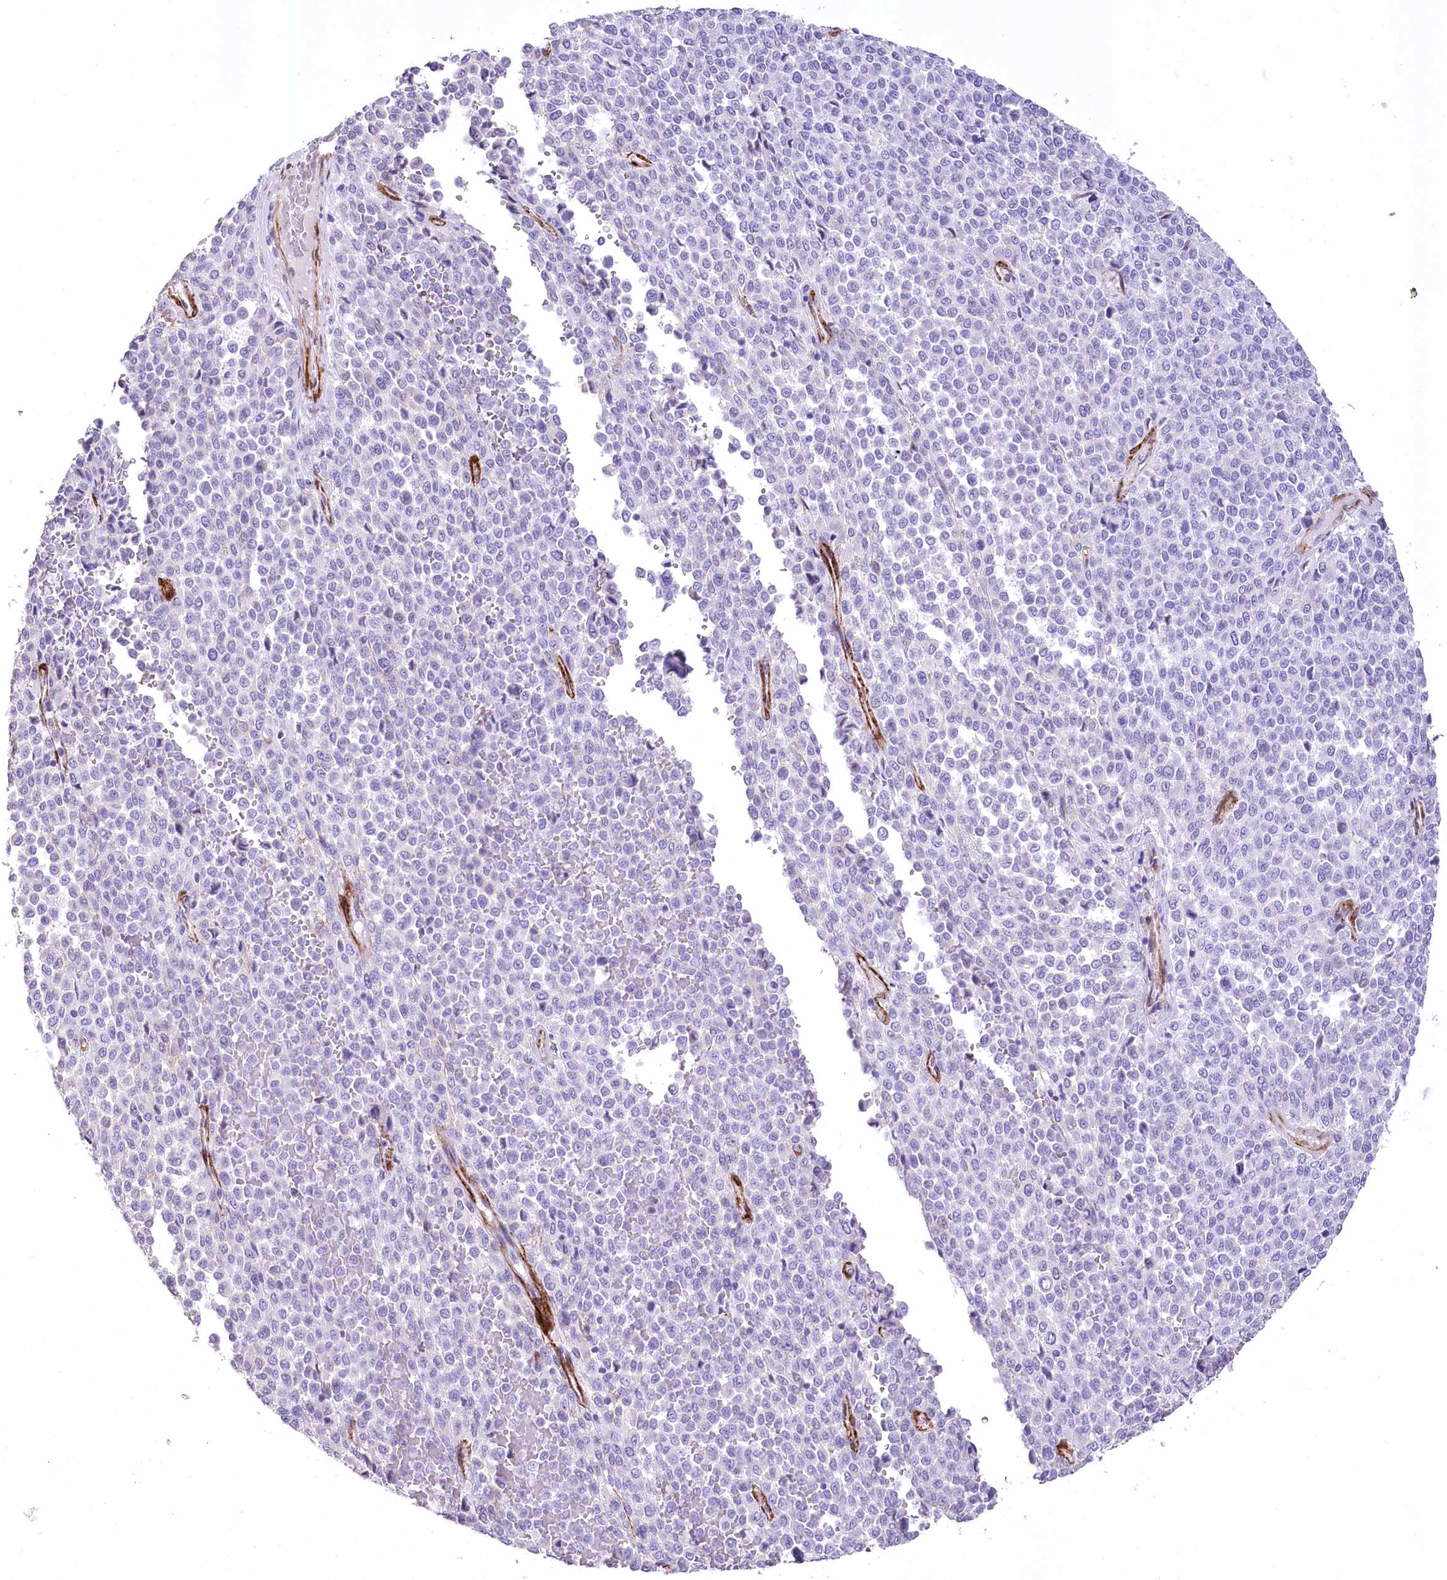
{"staining": {"intensity": "negative", "quantity": "none", "location": "none"}, "tissue": "melanoma", "cell_type": "Tumor cells", "image_type": "cancer", "snomed": [{"axis": "morphology", "description": "Malignant melanoma, Metastatic site"}, {"axis": "topography", "description": "Pancreas"}], "caption": "This micrograph is of malignant melanoma (metastatic site) stained with immunohistochemistry to label a protein in brown with the nuclei are counter-stained blue. There is no staining in tumor cells.", "gene": "SYNPO2", "patient": {"sex": "female", "age": 30}}